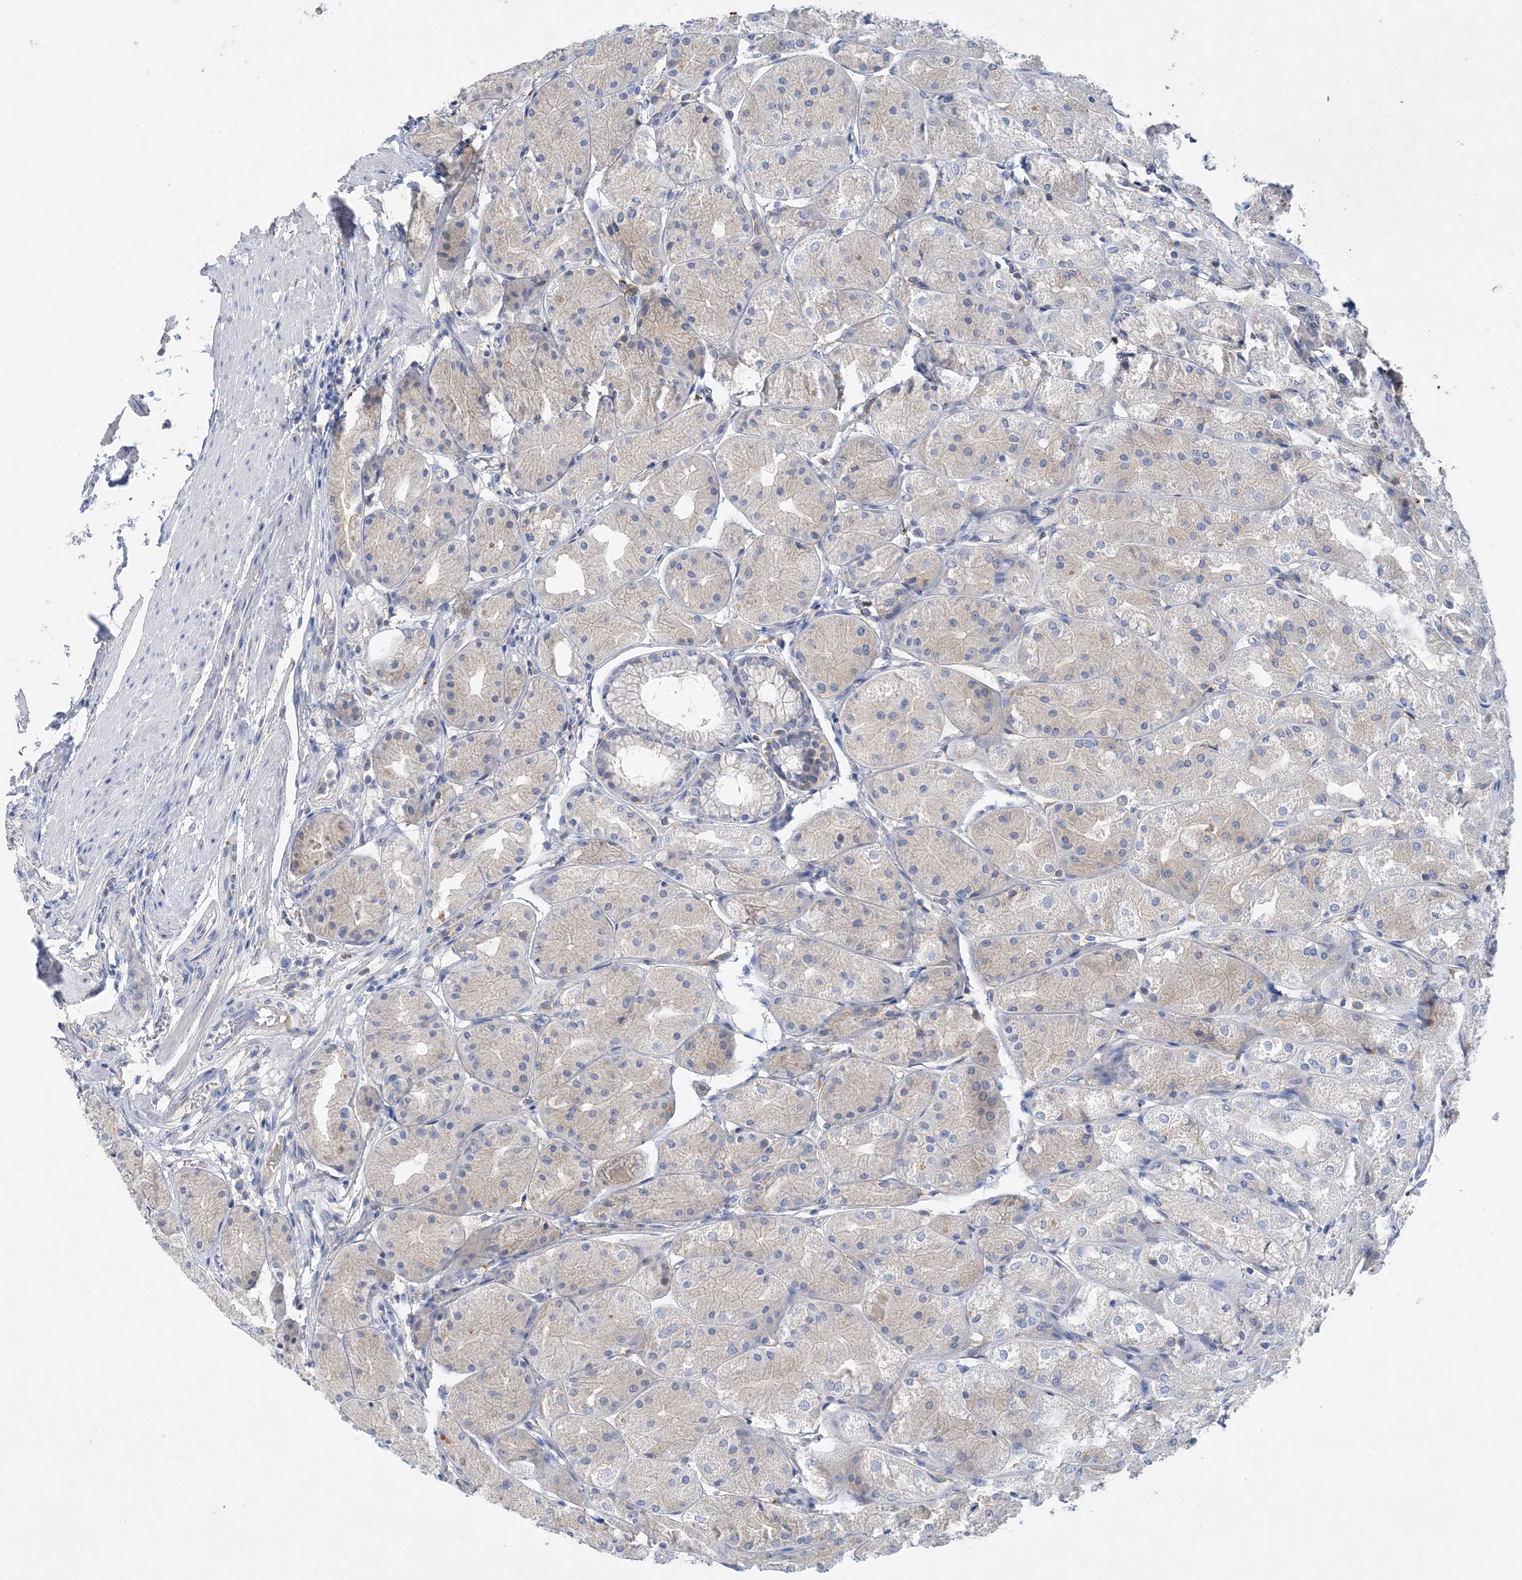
{"staining": {"intensity": "negative", "quantity": "none", "location": "none"}, "tissue": "stomach", "cell_type": "Glandular cells", "image_type": "normal", "snomed": [{"axis": "morphology", "description": "Normal tissue, NOS"}, {"axis": "topography", "description": "Stomach, upper"}], "caption": "Immunohistochemistry (IHC) image of unremarkable stomach: stomach stained with DAB shows no significant protein positivity in glandular cells.", "gene": "GRINA", "patient": {"sex": "male", "age": 72}}